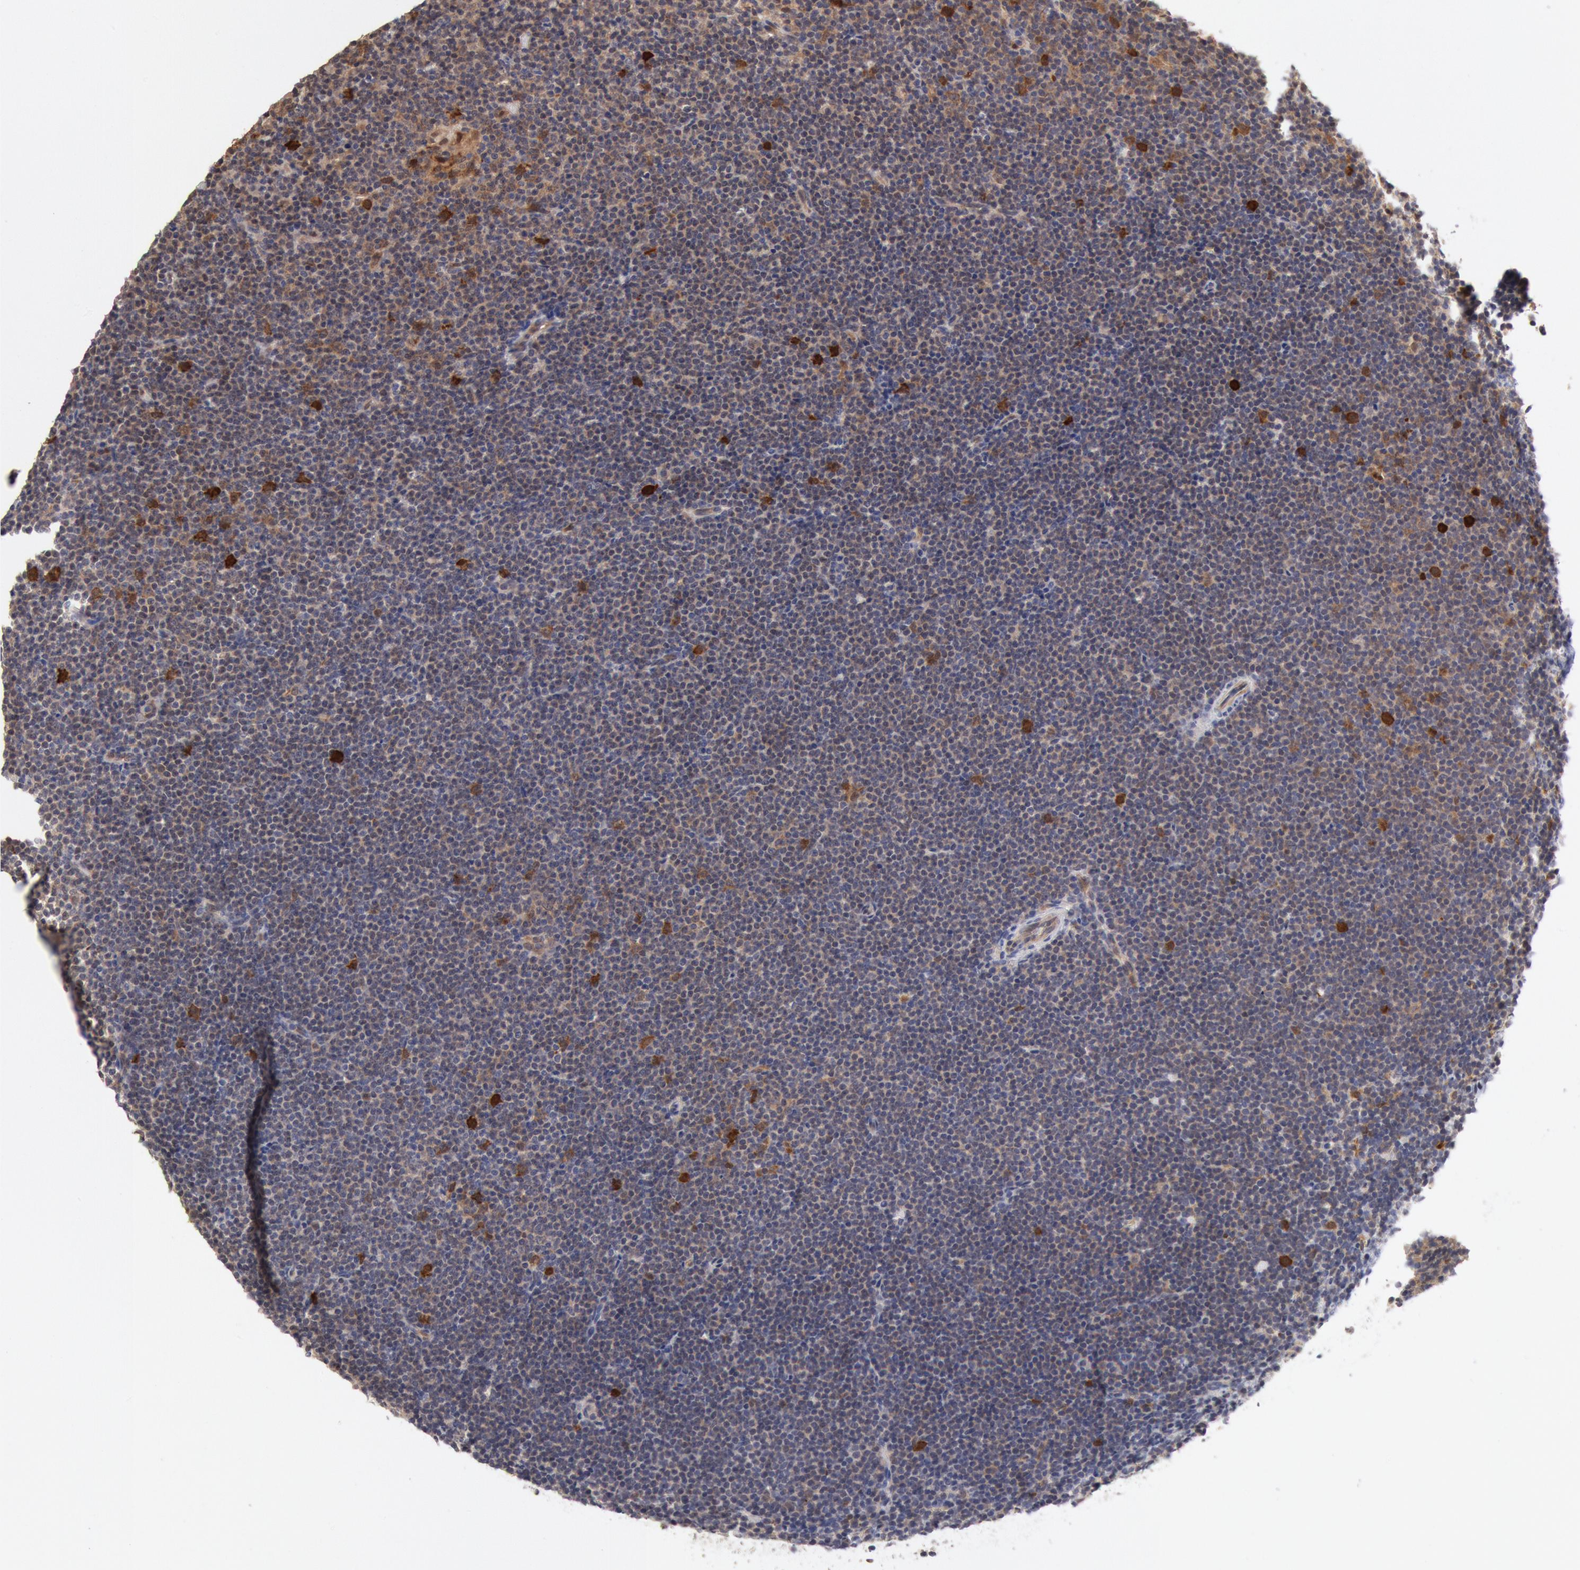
{"staining": {"intensity": "negative", "quantity": "none", "location": "none"}, "tissue": "lymphoma", "cell_type": "Tumor cells", "image_type": "cancer", "snomed": [{"axis": "morphology", "description": "Malignant lymphoma, non-Hodgkin's type, Low grade"}, {"axis": "topography", "description": "Lymph node"}], "caption": "IHC of human low-grade malignant lymphoma, non-Hodgkin's type displays no positivity in tumor cells.", "gene": "DNAJA1", "patient": {"sex": "female", "age": 69}}